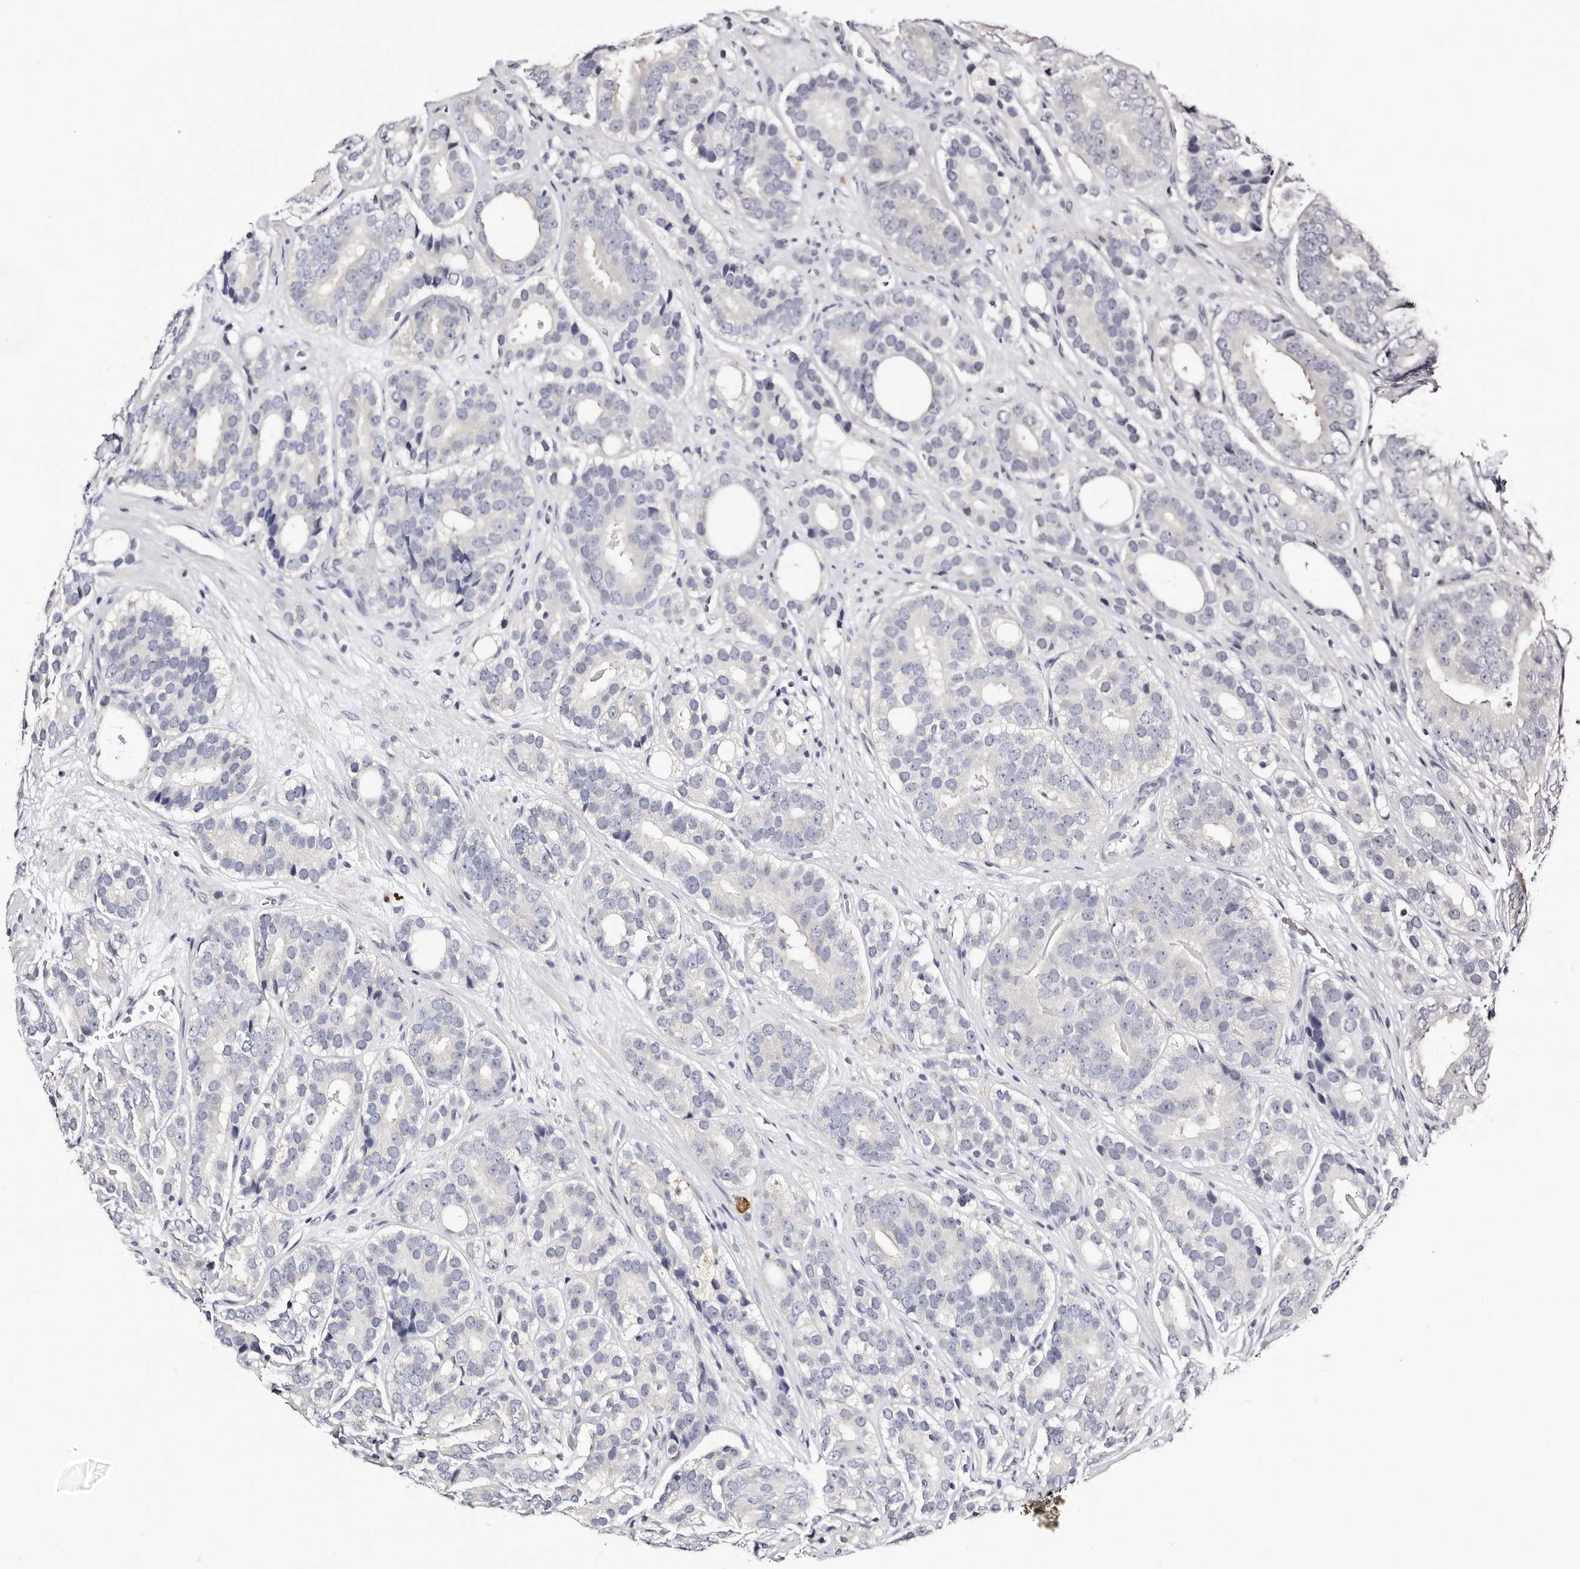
{"staining": {"intensity": "negative", "quantity": "none", "location": "none"}, "tissue": "prostate cancer", "cell_type": "Tumor cells", "image_type": "cancer", "snomed": [{"axis": "morphology", "description": "Adenocarcinoma, High grade"}, {"axis": "topography", "description": "Prostate"}], "caption": "Photomicrograph shows no significant protein staining in tumor cells of prostate cancer.", "gene": "ROM1", "patient": {"sex": "male", "age": 56}}